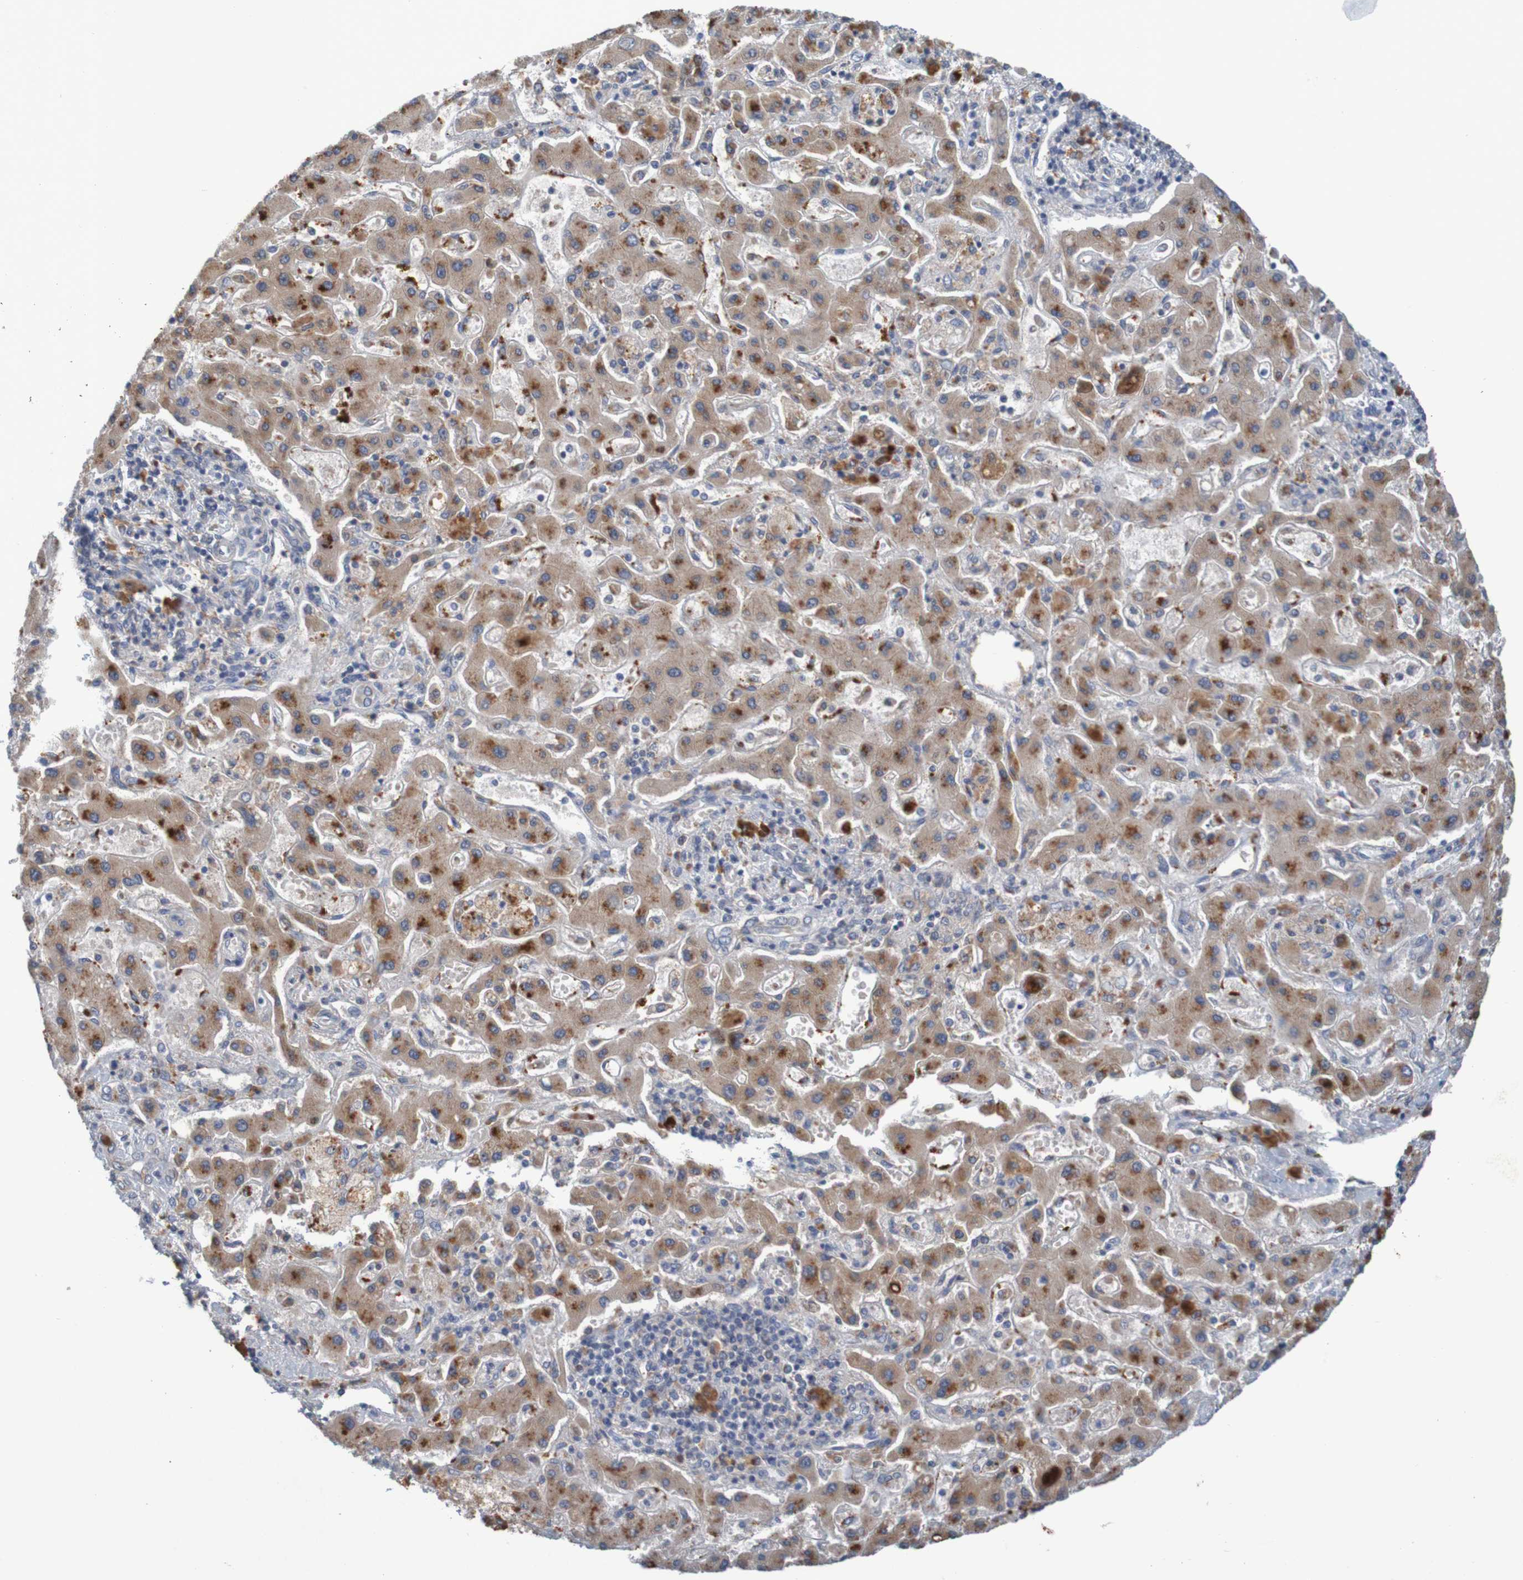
{"staining": {"intensity": "negative", "quantity": "none", "location": "none"}, "tissue": "liver cancer", "cell_type": "Tumor cells", "image_type": "cancer", "snomed": [{"axis": "morphology", "description": "Cholangiocarcinoma"}, {"axis": "topography", "description": "Liver"}], "caption": "This is an immunohistochemistry (IHC) histopathology image of liver cancer (cholangiocarcinoma). There is no staining in tumor cells.", "gene": "LTA", "patient": {"sex": "male", "age": 50}}